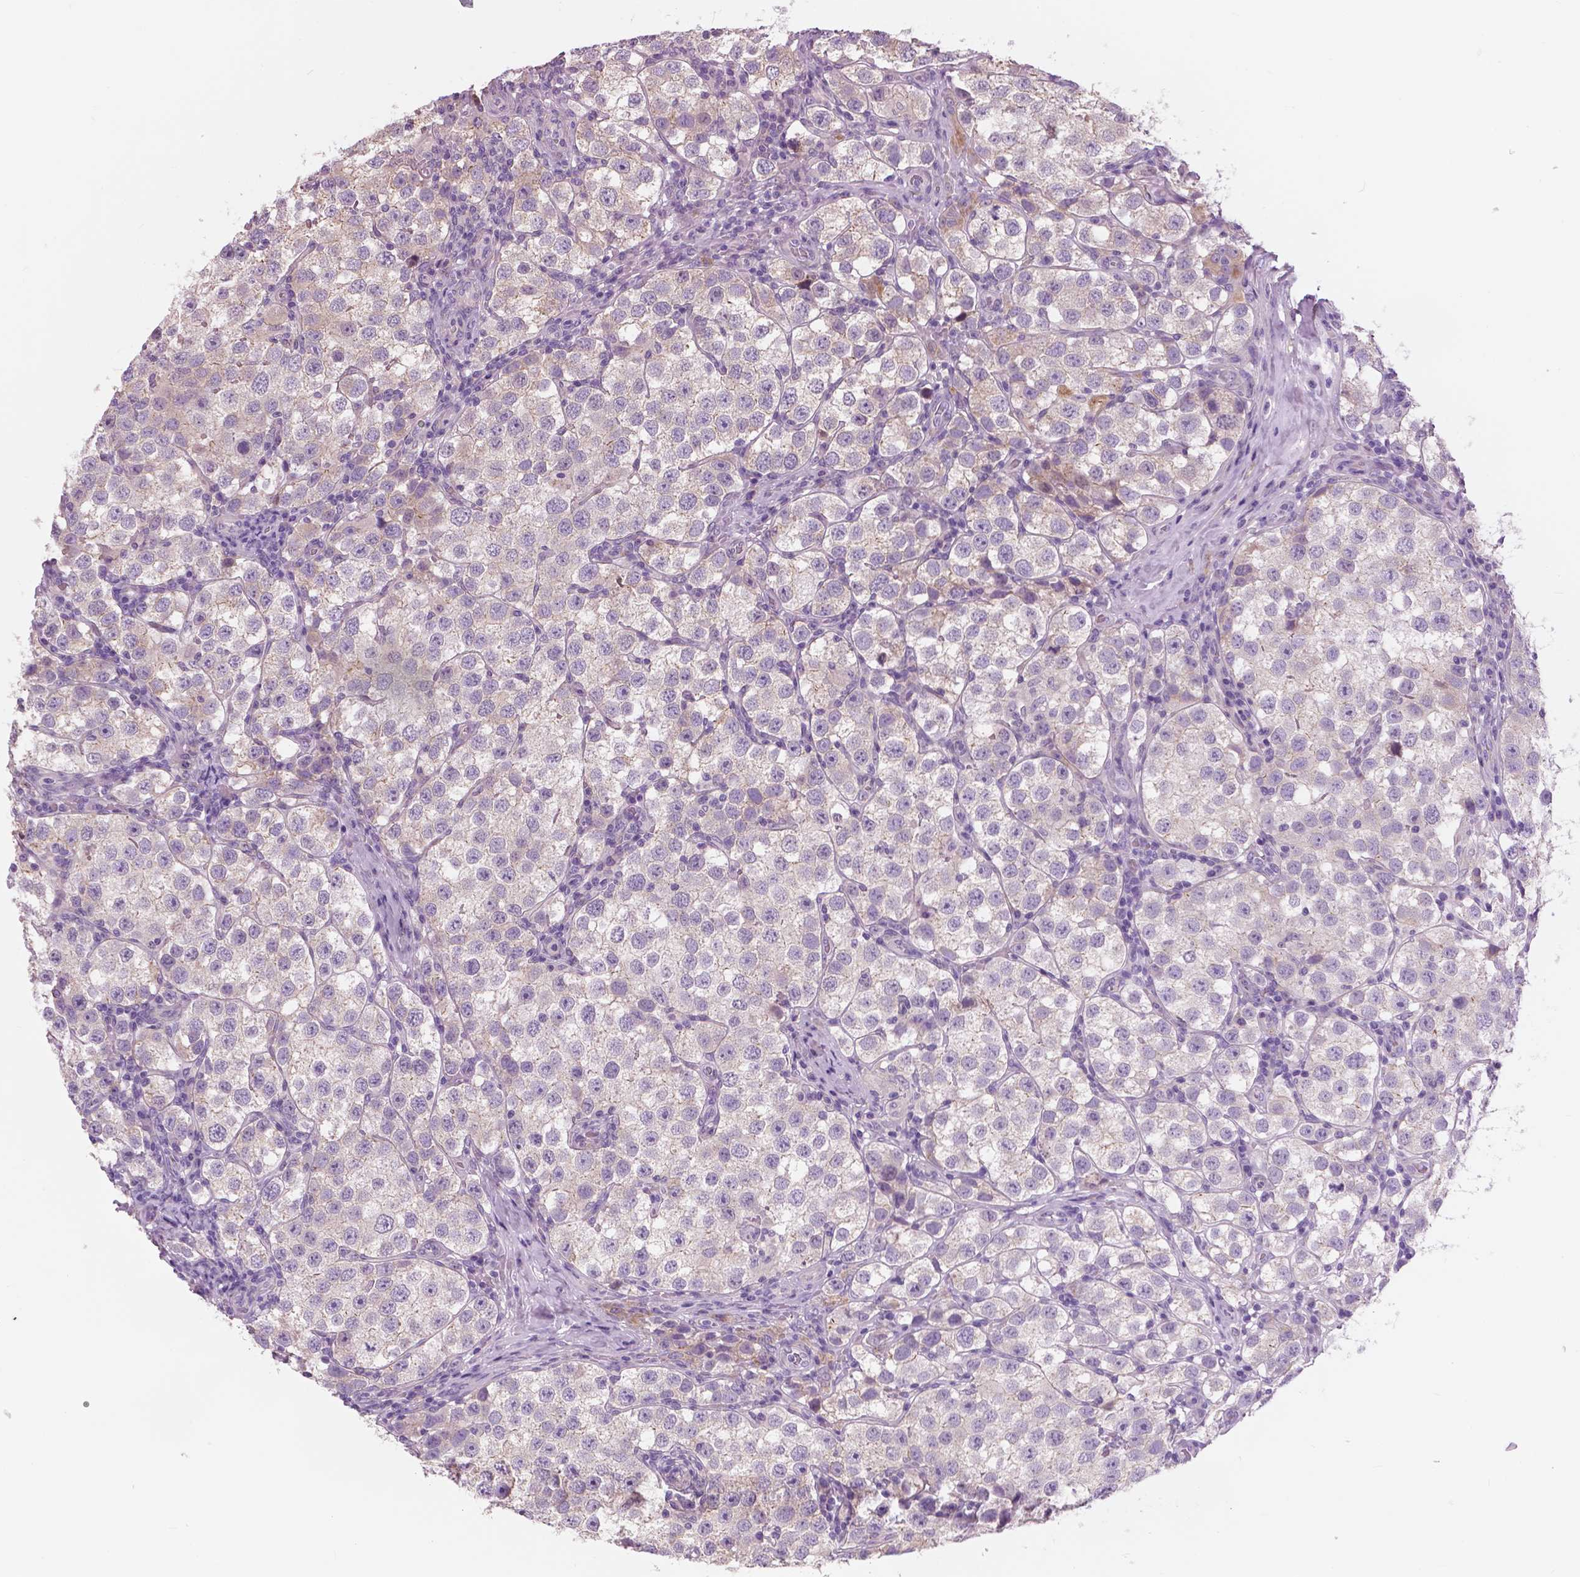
{"staining": {"intensity": "negative", "quantity": "none", "location": "none"}, "tissue": "testis cancer", "cell_type": "Tumor cells", "image_type": "cancer", "snomed": [{"axis": "morphology", "description": "Seminoma, NOS"}, {"axis": "topography", "description": "Testis"}], "caption": "Tumor cells are negative for brown protein staining in seminoma (testis).", "gene": "SERPINI1", "patient": {"sex": "male", "age": 37}}